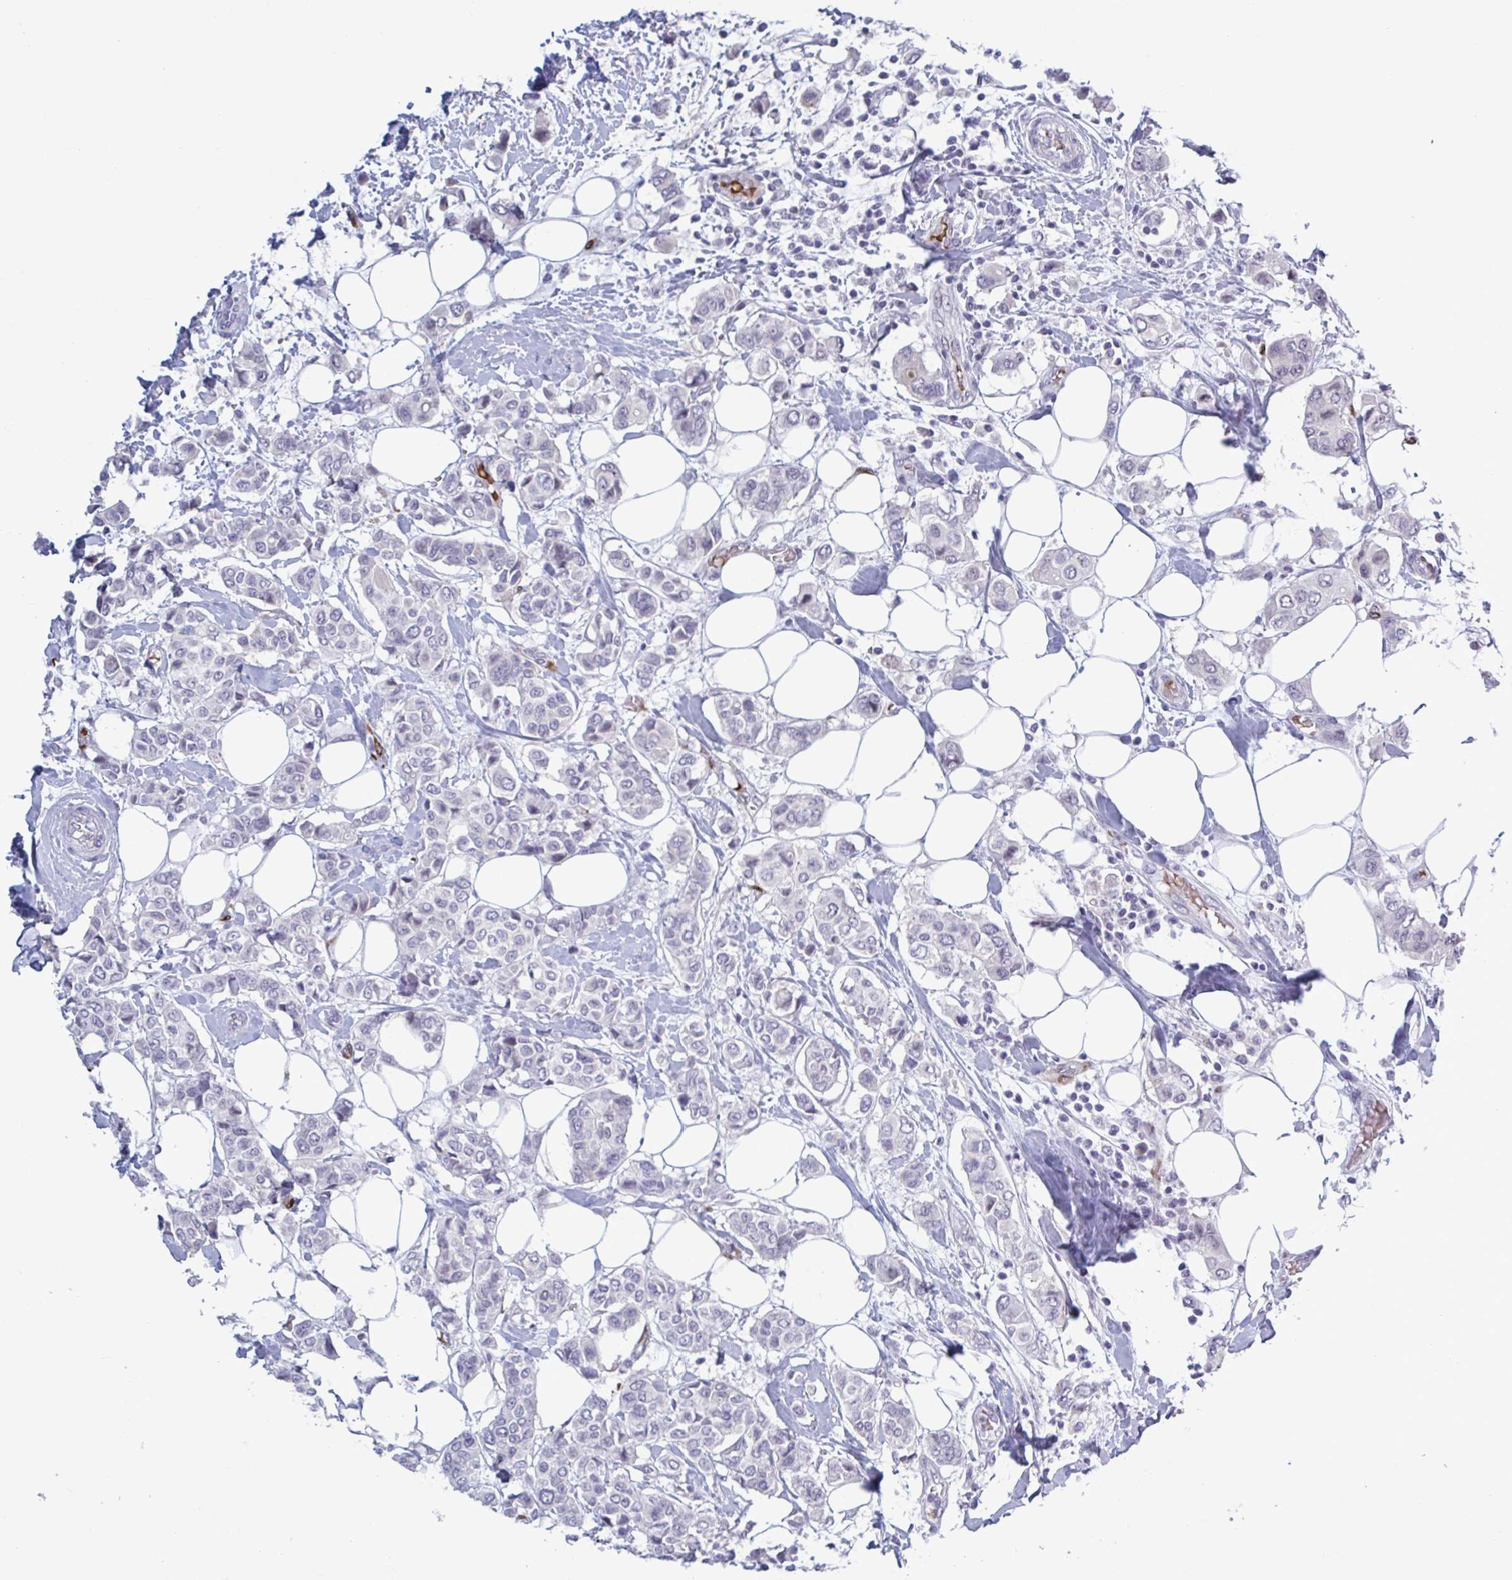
{"staining": {"intensity": "negative", "quantity": "none", "location": "none"}, "tissue": "breast cancer", "cell_type": "Tumor cells", "image_type": "cancer", "snomed": [{"axis": "morphology", "description": "Lobular carcinoma"}, {"axis": "topography", "description": "Breast"}], "caption": "IHC micrograph of human breast cancer stained for a protein (brown), which shows no positivity in tumor cells. (Immunohistochemistry, brightfield microscopy, high magnification).", "gene": "HSD11B2", "patient": {"sex": "female", "age": 51}}